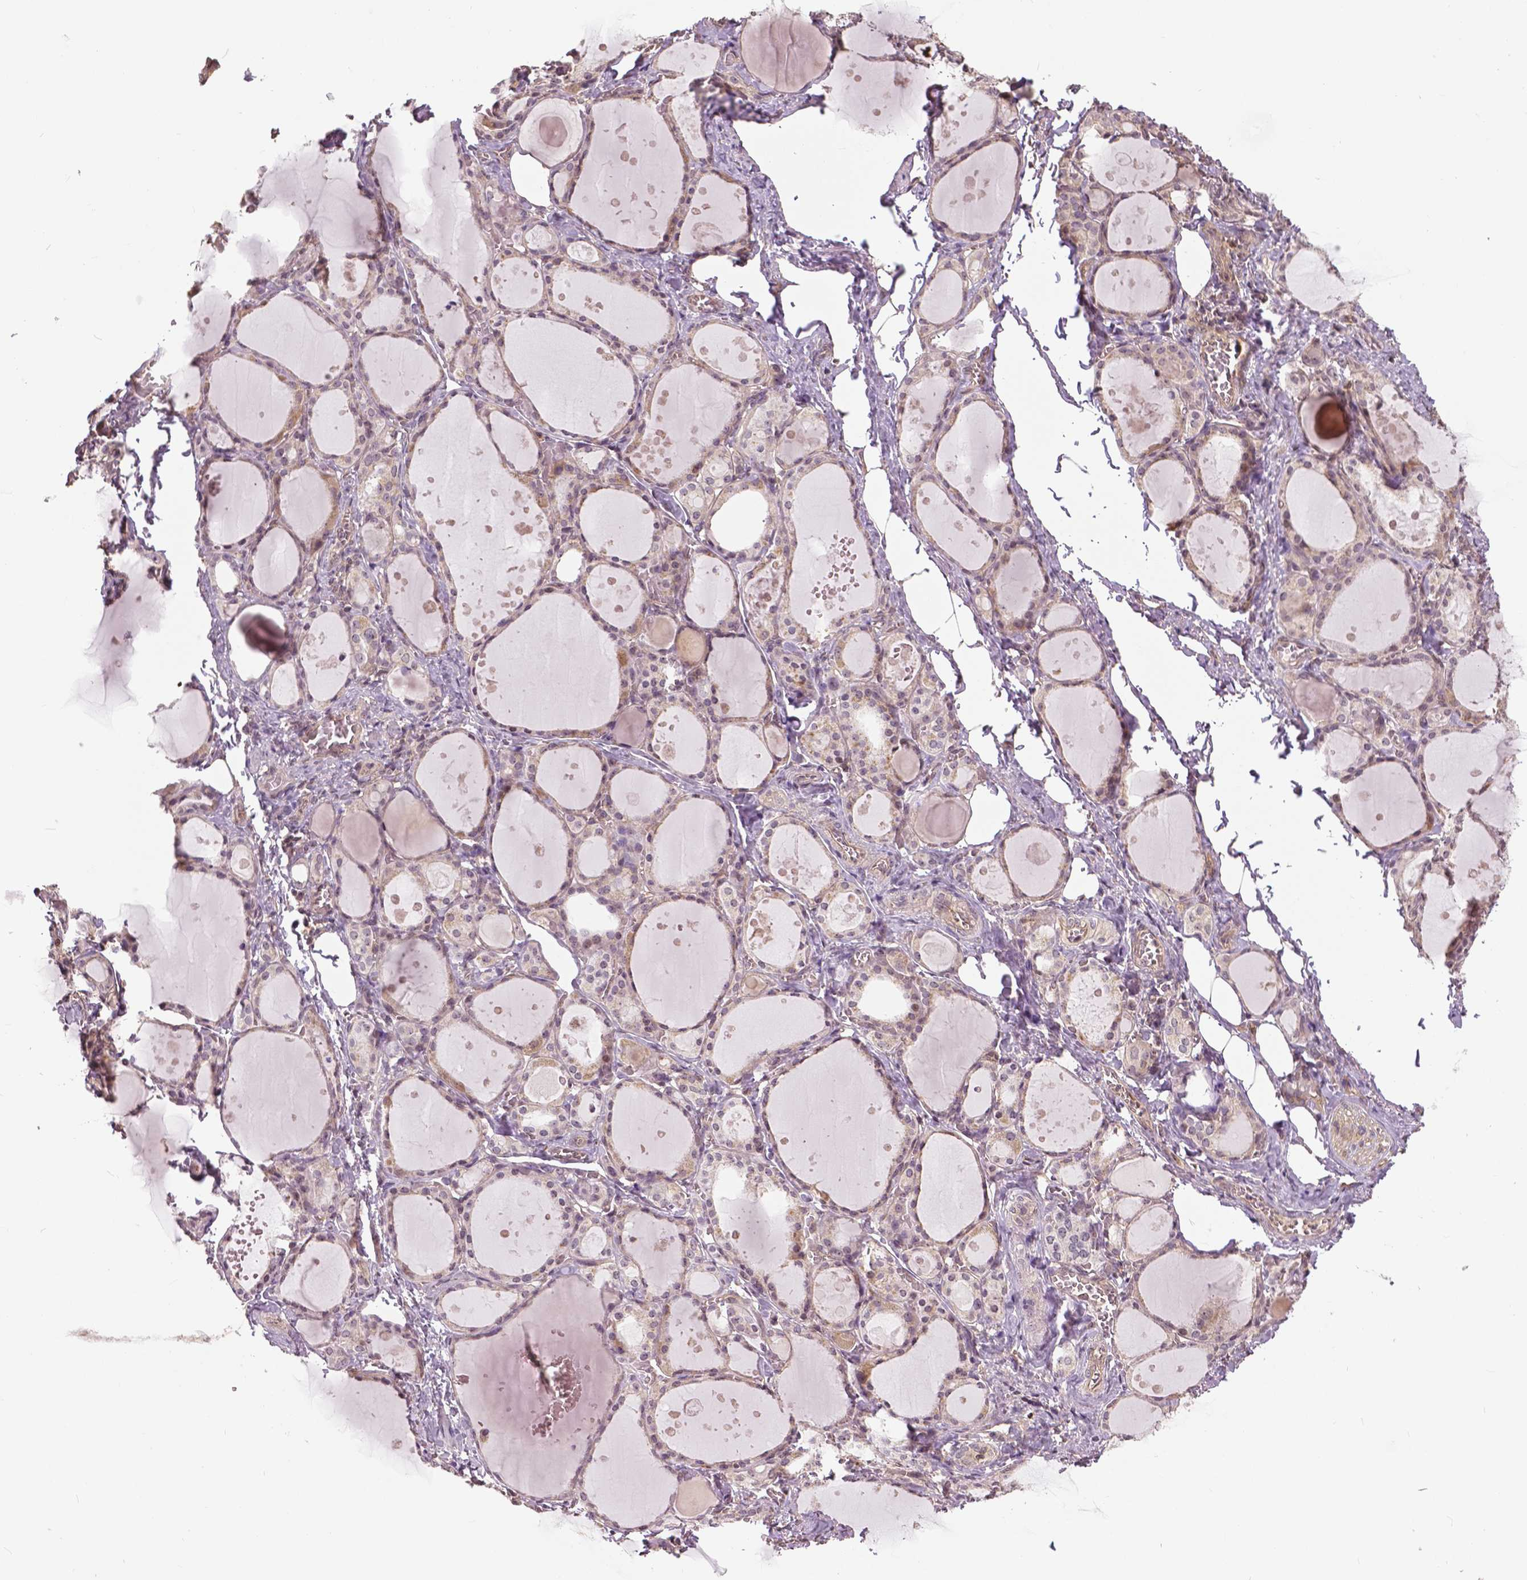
{"staining": {"intensity": "weak", "quantity": "25%-75%", "location": "cytoplasmic/membranous"}, "tissue": "thyroid gland", "cell_type": "Glandular cells", "image_type": "normal", "snomed": [{"axis": "morphology", "description": "Normal tissue, NOS"}, {"axis": "topography", "description": "Thyroid gland"}], "caption": "Protein expression analysis of normal thyroid gland displays weak cytoplasmic/membranous staining in approximately 25%-75% of glandular cells.", "gene": "ANXA13", "patient": {"sex": "male", "age": 68}}